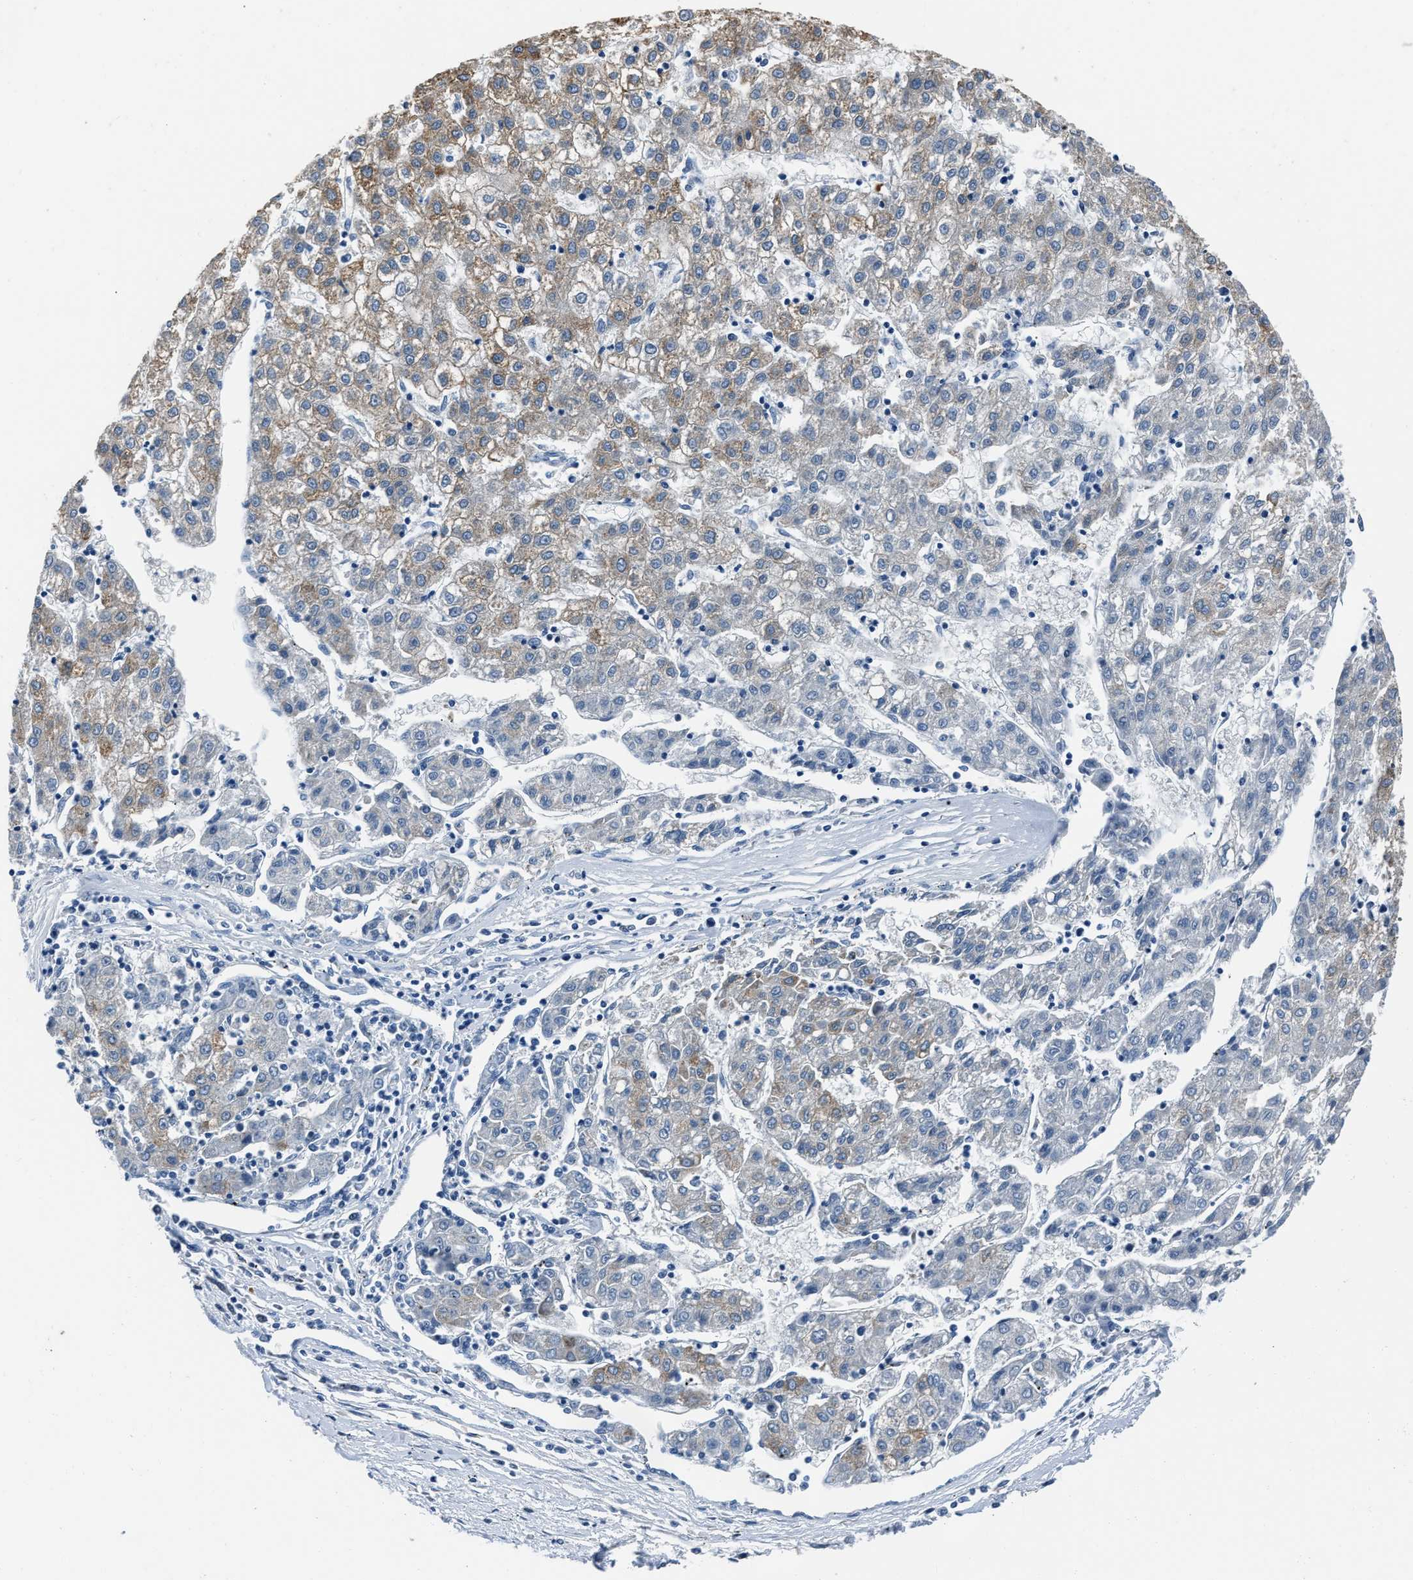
{"staining": {"intensity": "weak", "quantity": "25%-75%", "location": "cytoplasmic/membranous"}, "tissue": "liver cancer", "cell_type": "Tumor cells", "image_type": "cancer", "snomed": [{"axis": "morphology", "description": "Carcinoma, Hepatocellular, NOS"}, {"axis": "topography", "description": "Liver"}], "caption": "Weak cytoplasmic/membranous positivity is seen in approximately 25%-75% of tumor cells in liver cancer (hepatocellular carcinoma).", "gene": "NSUN5", "patient": {"sex": "male", "age": 72}}